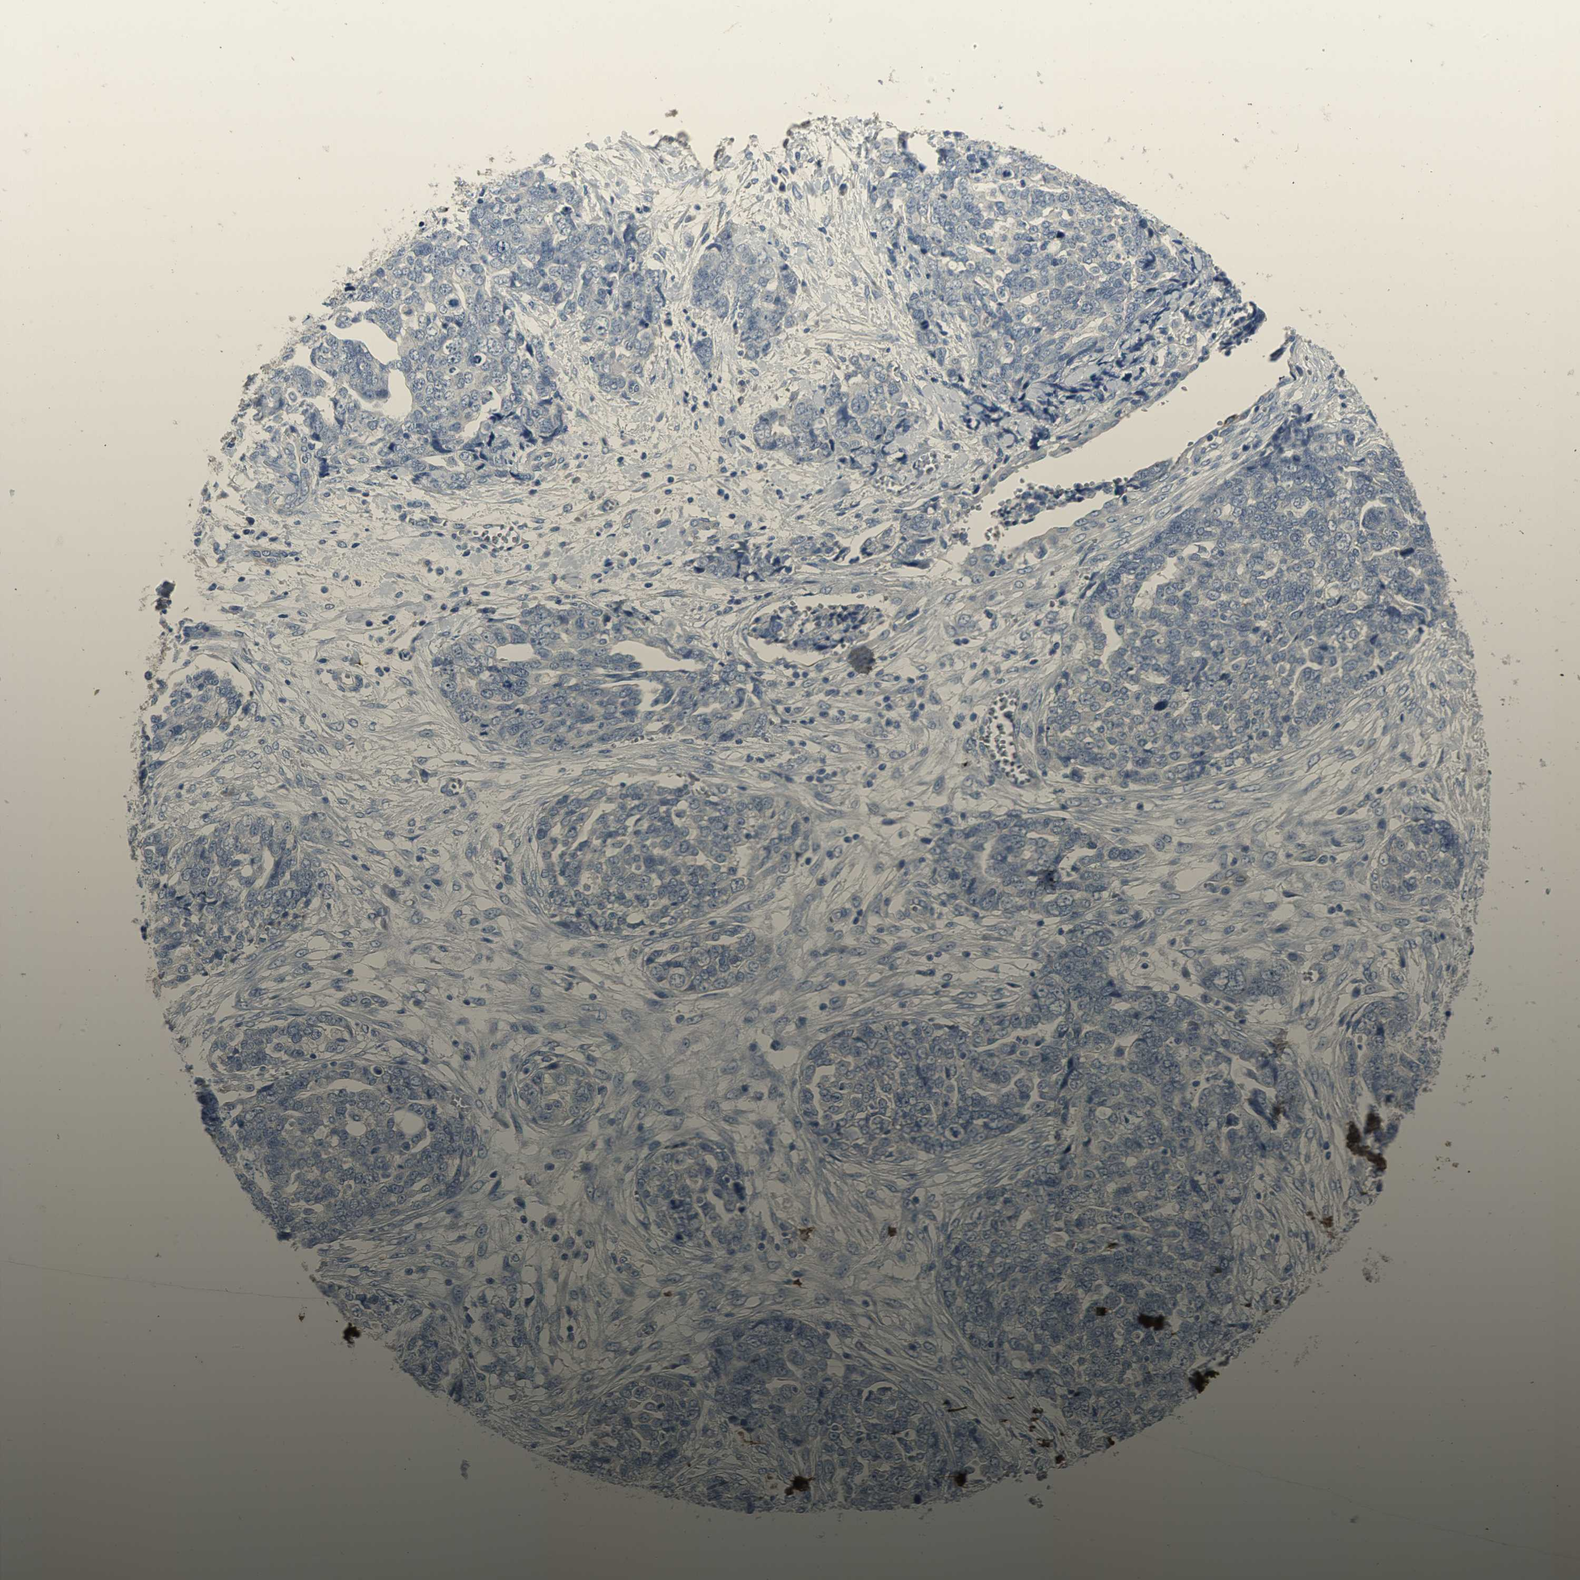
{"staining": {"intensity": "negative", "quantity": "none", "location": "none"}, "tissue": "ovarian cancer", "cell_type": "Tumor cells", "image_type": "cancer", "snomed": [{"axis": "morphology", "description": "Normal tissue, NOS"}, {"axis": "morphology", "description": "Cystadenocarcinoma, serous, NOS"}, {"axis": "topography", "description": "Fallopian tube"}, {"axis": "topography", "description": "Ovary"}], "caption": "Micrograph shows no protein expression in tumor cells of ovarian serous cystadenocarcinoma tissue. (Immunohistochemistry (ihc), brightfield microscopy, high magnification).", "gene": "EFNB3", "patient": {"sex": "female", "age": 56}}